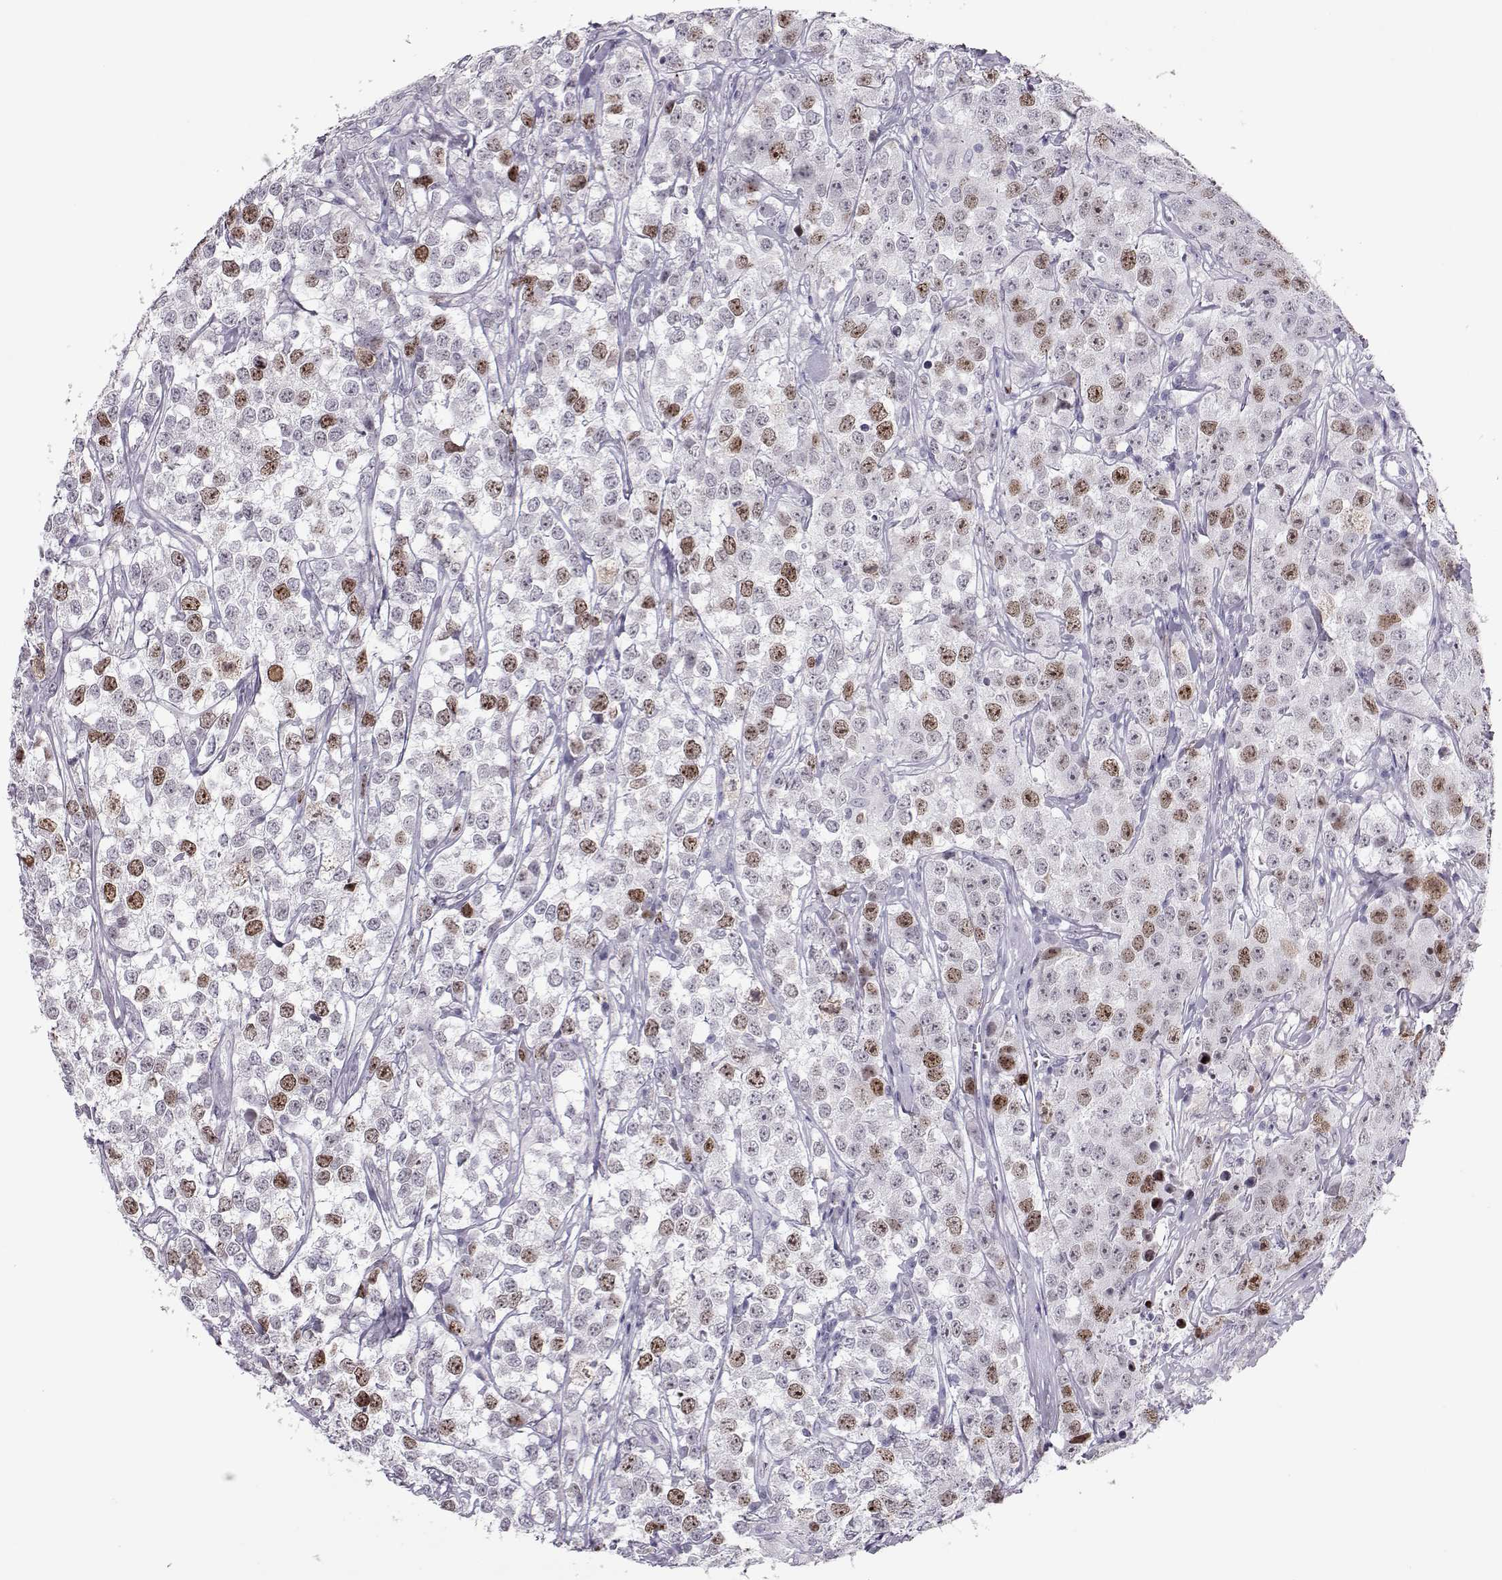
{"staining": {"intensity": "moderate", "quantity": "<25%", "location": "nuclear"}, "tissue": "testis cancer", "cell_type": "Tumor cells", "image_type": "cancer", "snomed": [{"axis": "morphology", "description": "Seminoma, NOS"}, {"axis": "topography", "description": "Testis"}], "caption": "Human seminoma (testis) stained with a protein marker displays moderate staining in tumor cells.", "gene": "SGO1", "patient": {"sex": "male", "age": 59}}